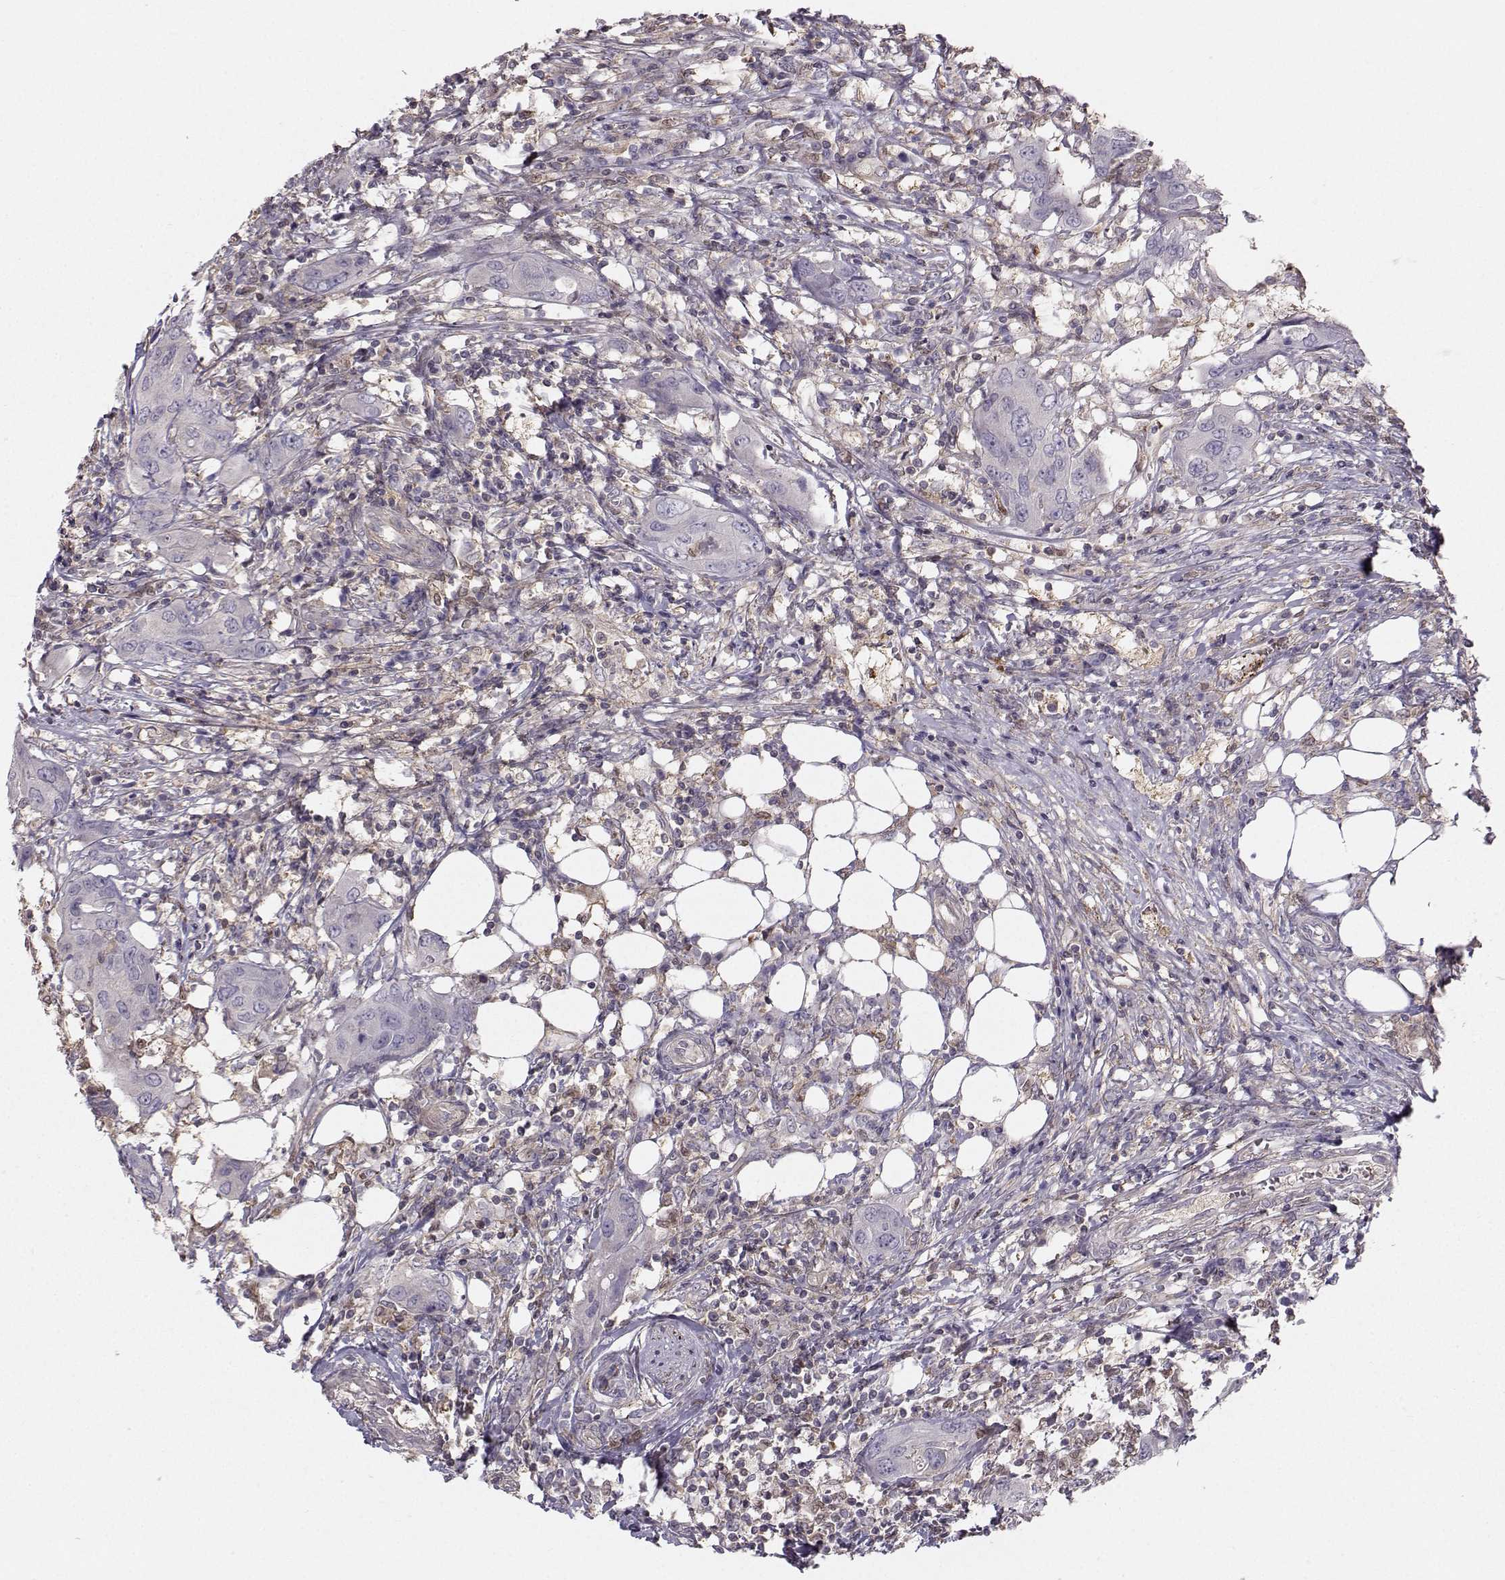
{"staining": {"intensity": "negative", "quantity": "none", "location": "none"}, "tissue": "urothelial cancer", "cell_type": "Tumor cells", "image_type": "cancer", "snomed": [{"axis": "morphology", "description": "Urothelial carcinoma, NOS"}, {"axis": "morphology", "description": "Urothelial carcinoma, High grade"}, {"axis": "topography", "description": "Urinary bladder"}], "caption": "IHC image of neoplastic tissue: urothelial cancer stained with DAB reveals no significant protein staining in tumor cells.", "gene": "ASB16", "patient": {"sex": "male", "age": 63}}